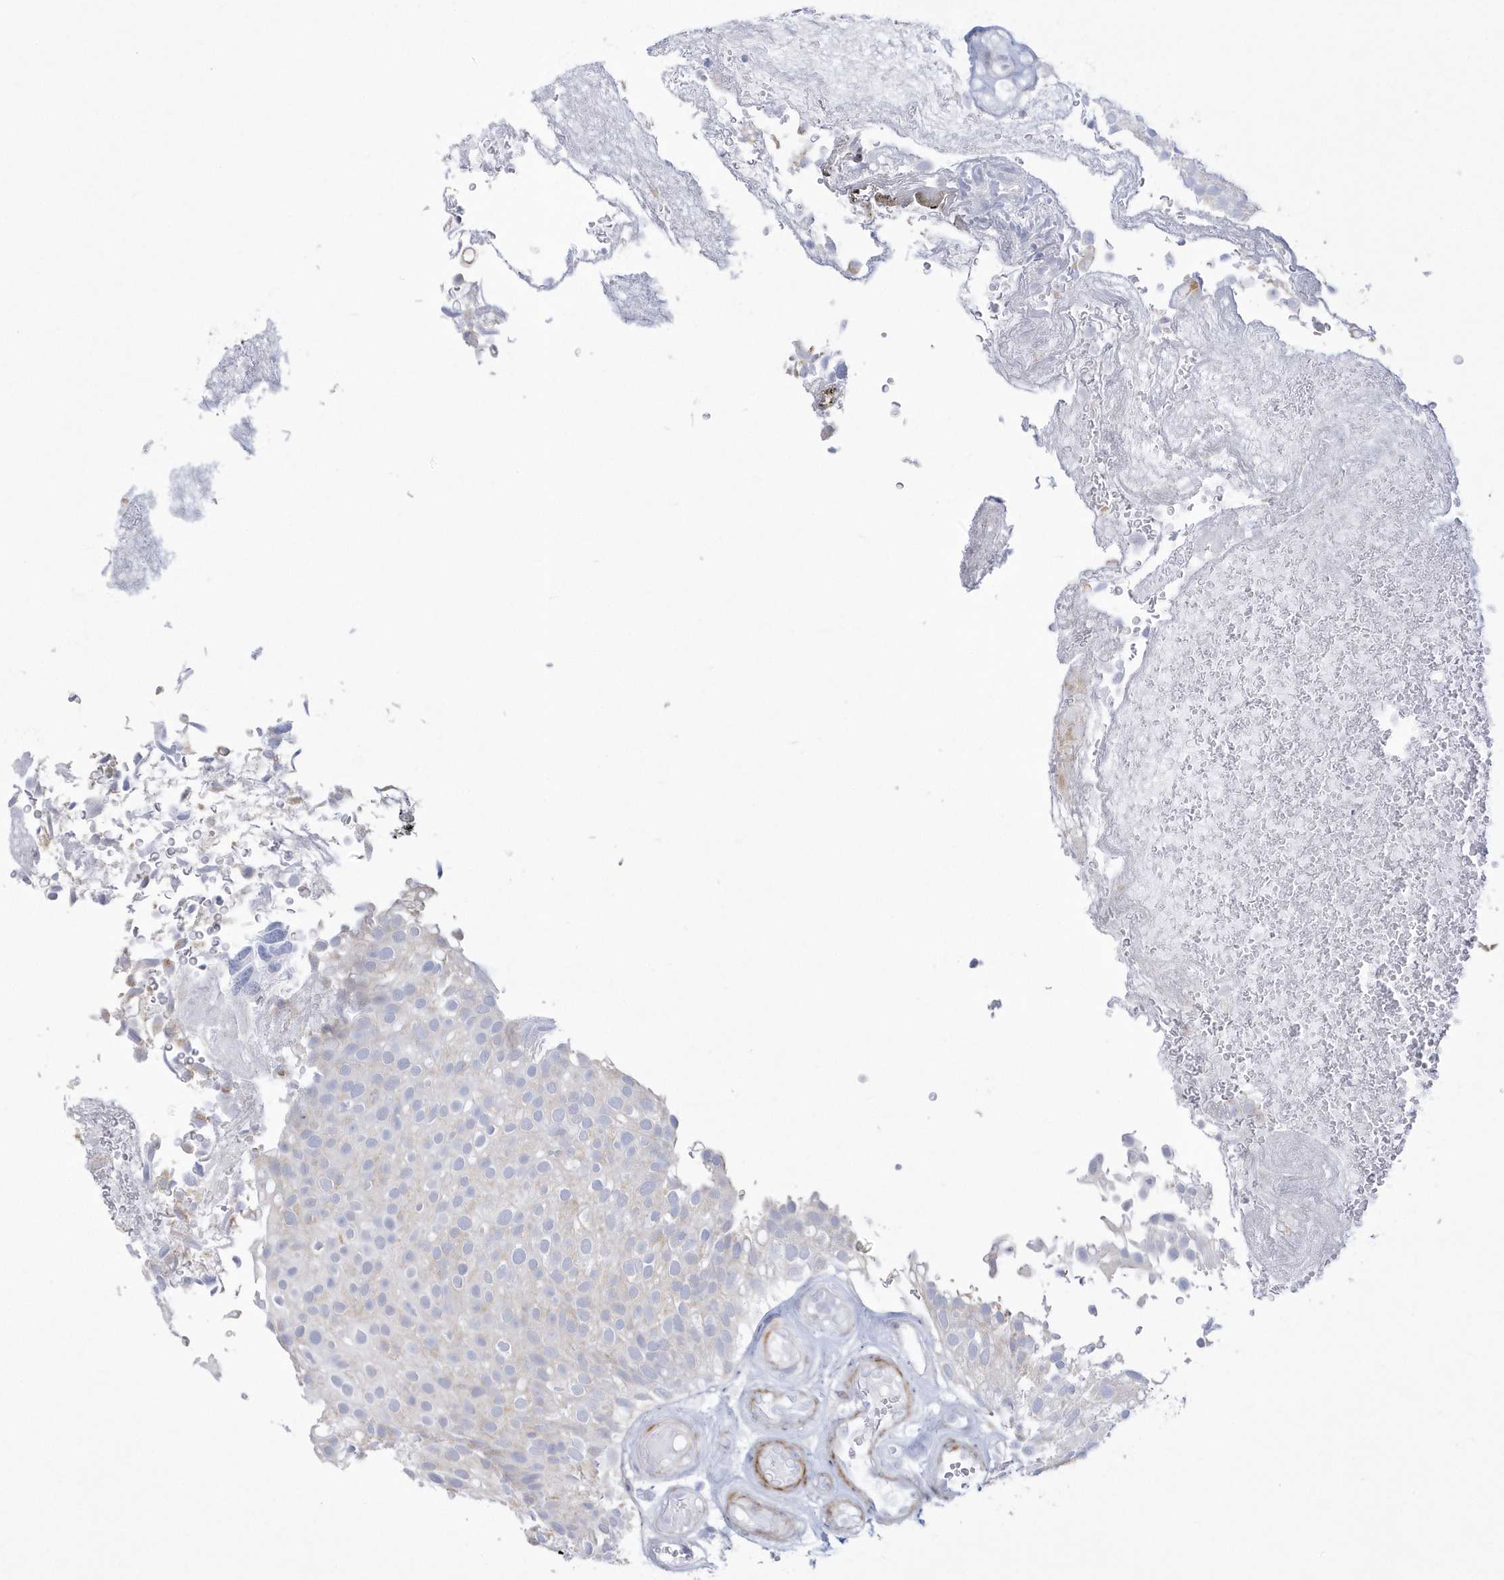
{"staining": {"intensity": "negative", "quantity": "none", "location": "none"}, "tissue": "urothelial cancer", "cell_type": "Tumor cells", "image_type": "cancer", "snomed": [{"axis": "morphology", "description": "Urothelial carcinoma, Low grade"}, {"axis": "topography", "description": "Urinary bladder"}], "caption": "Immunohistochemistry (IHC) histopathology image of neoplastic tissue: urothelial carcinoma (low-grade) stained with DAB (3,3'-diaminobenzidine) shows no significant protein expression in tumor cells.", "gene": "WDR27", "patient": {"sex": "male", "age": 78}}